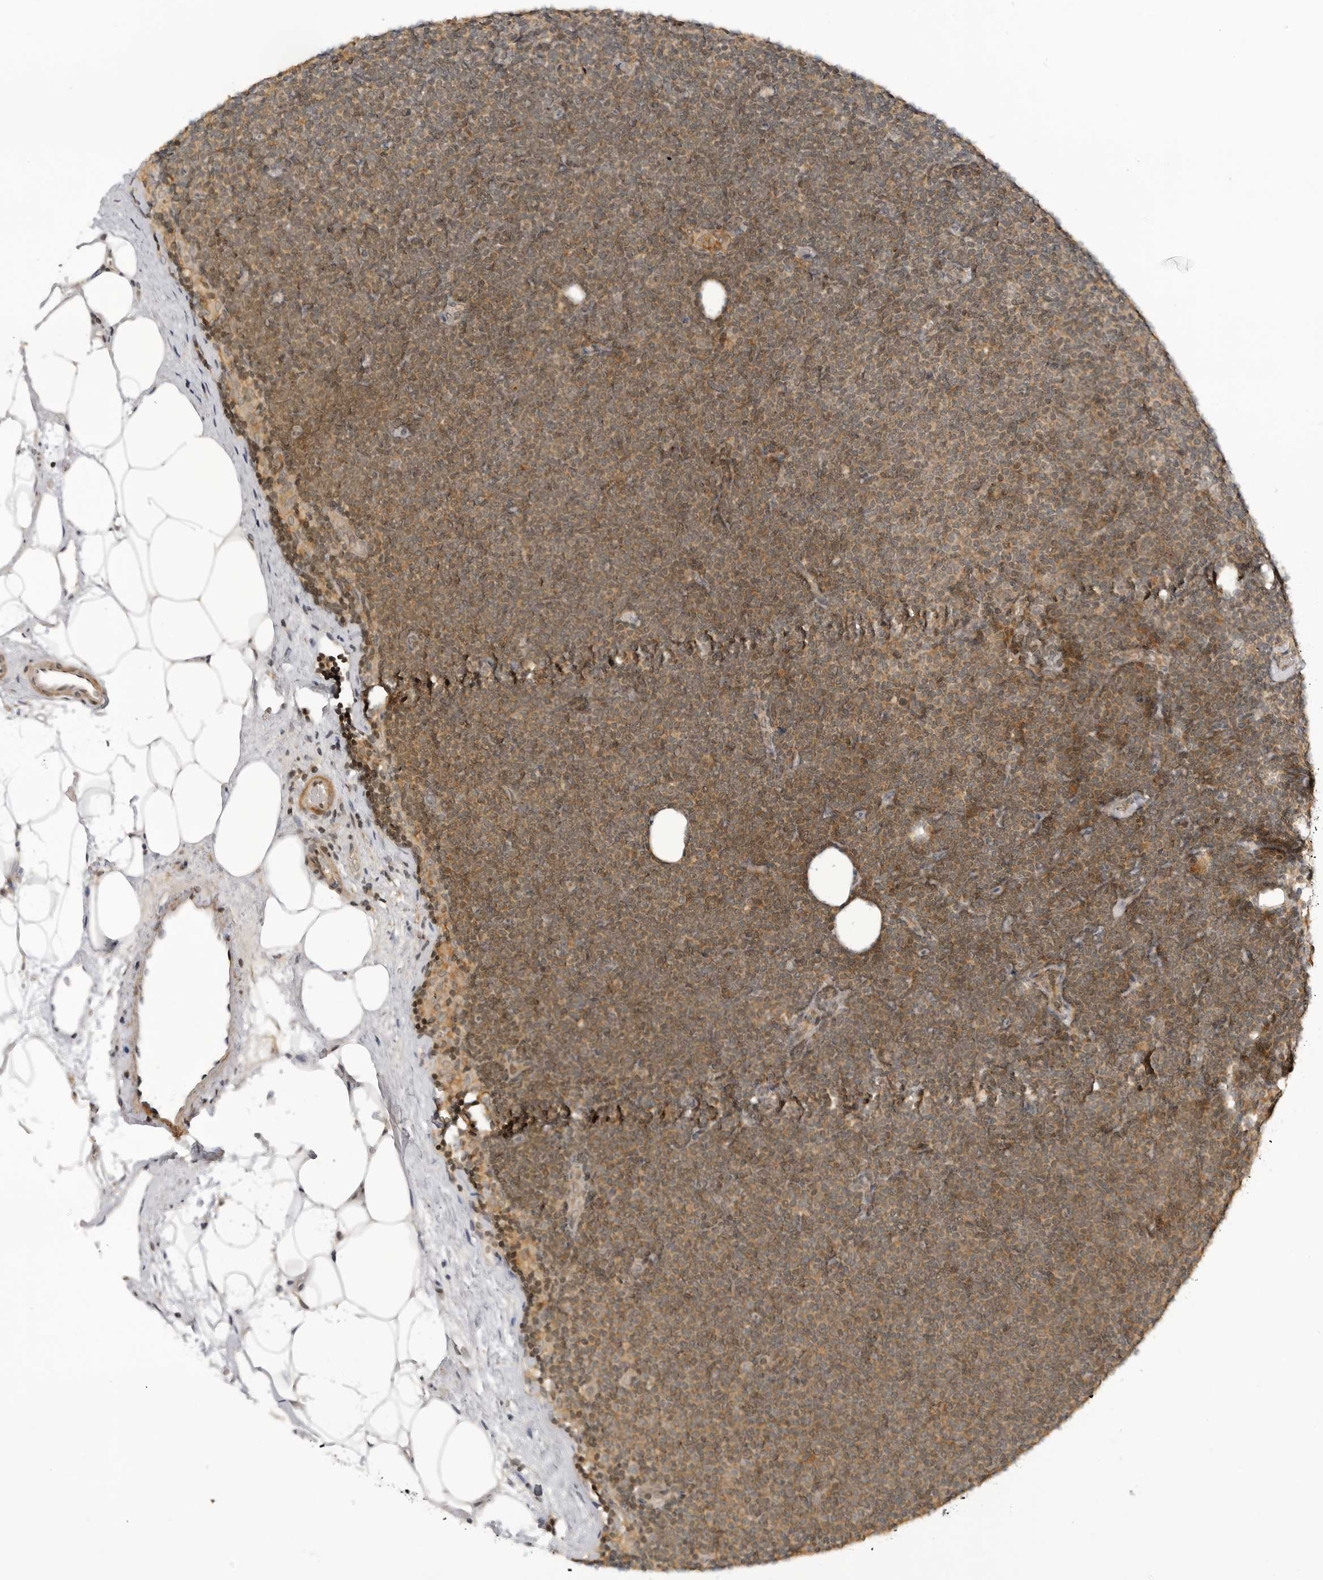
{"staining": {"intensity": "weak", "quantity": "25%-75%", "location": "cytoplasmic/membranous,nuclear"}, "tissue": "lymphoma", "cell_type": "Tumor cells", "image_type": "cancer", "snomed": [{"axis": "morphology", "description": "Malignant lymphoma, non-Hodgkin's type, Low grade"}, {"axis": "topography", "description": "Lymph node"}], "caption": "Malignant lymphoma, non-Hodgkin's type (low-grade) stained with IHC shows weak cytoplasmic/membranous and nuclear positivity in about 25%-75% of tumor cells.", "gene": "MAP2K5", "patient": {"sex": "female", "age": 53}}